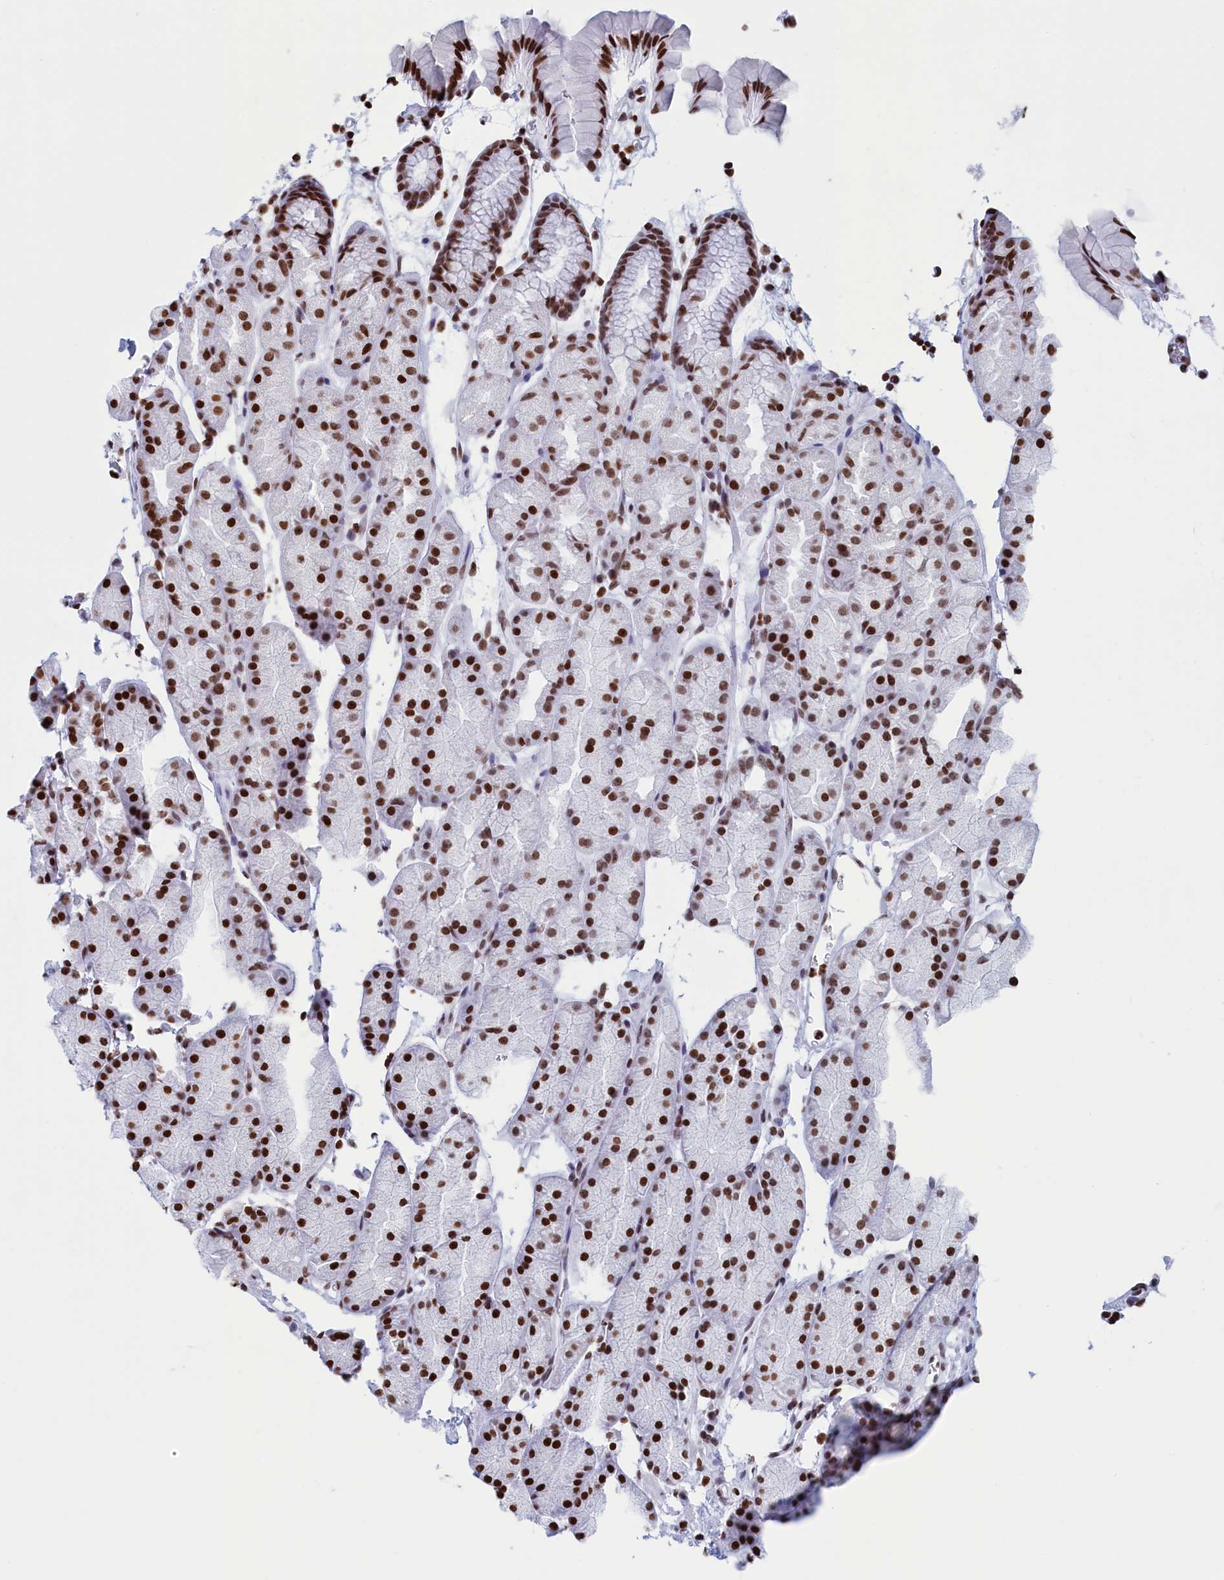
{"staining": {"intensity": "strong", "quantity": ">75%", "location": "nuclear"}, "tissue": "stomach", "cell_type": "Glandular cells", "image_type": "normal", "snomed": [{"axis": "morphology", "description": "Normal tissue, NOS"}, {"axis": "topography", "description": "Stomach, upper"}, {"axis": "topography", "description": "Stomach"}], "caption": "Immunohistochemistry staining of benign stomach, which shows high levels of strong nuclear positivity in about >75% of glandular cells indicating strong nuclear protein positivity. The staining was performed using DAB (brown) for protein detection and nuclei were counterstained in hematoxylin (blue).", "gene": "APOBEC3A", "patient": {"sex": "male", "age": 47}}